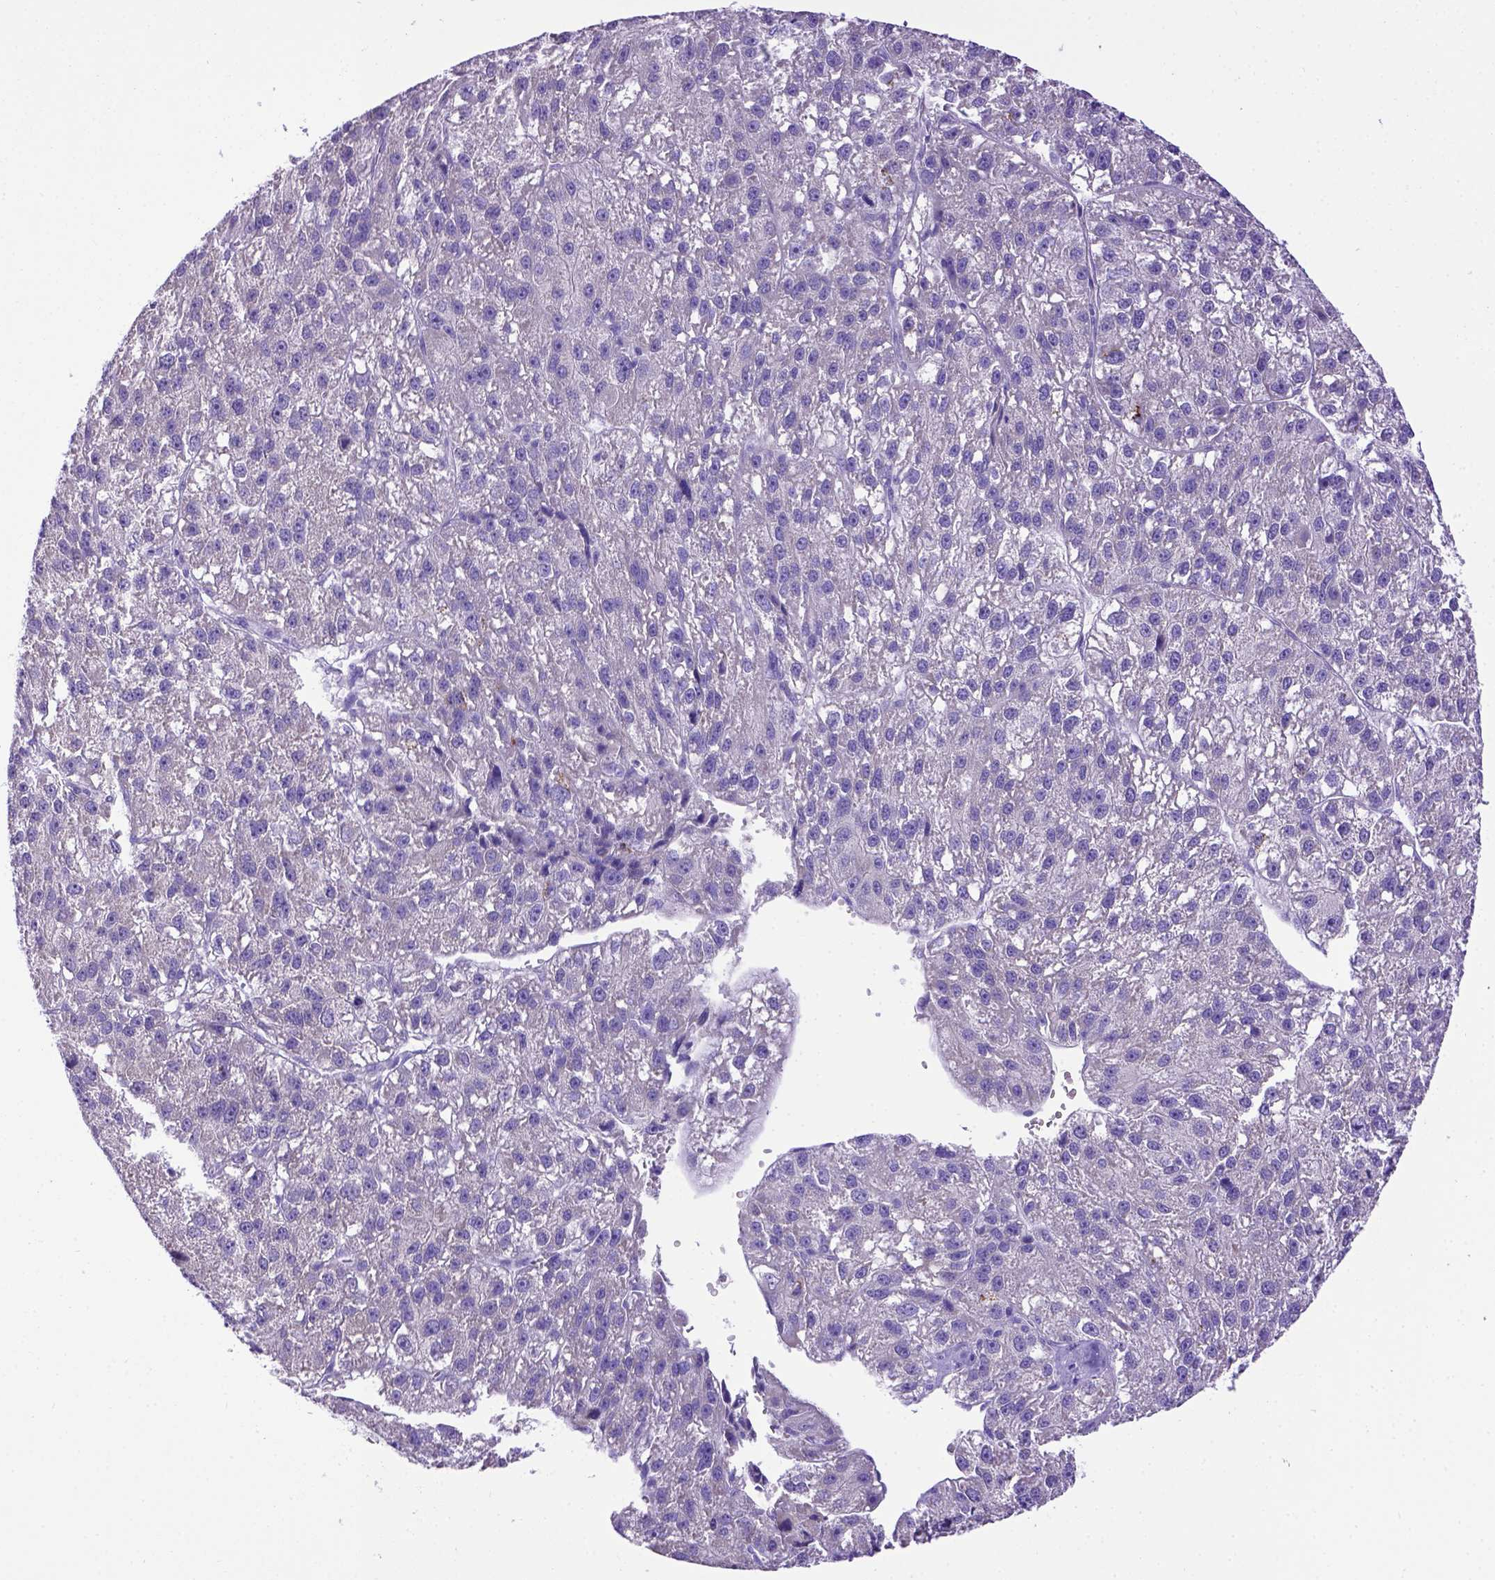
{"staining": {"intensity": "negative", "quantity": "none", "location": "none"}, "tissue": "liver cancer", "cell_type": "Tumor cells", "image_type": "cancer", "snomed": [{"axis": "morphology", "description": "Carcinoma, Hepatocellular, NOS"}, {"axis": "topography", "description": "Liver"}], "caption": "High magnification brightfield microscopy of hepatocellular carcinoma (liver) stained with DAB (brown) and counterstained with hematoxylin (blue): tumor cells show no significant positivity.", "gene": "PTGES", "patient": {"sex": "female", "age": 70}}